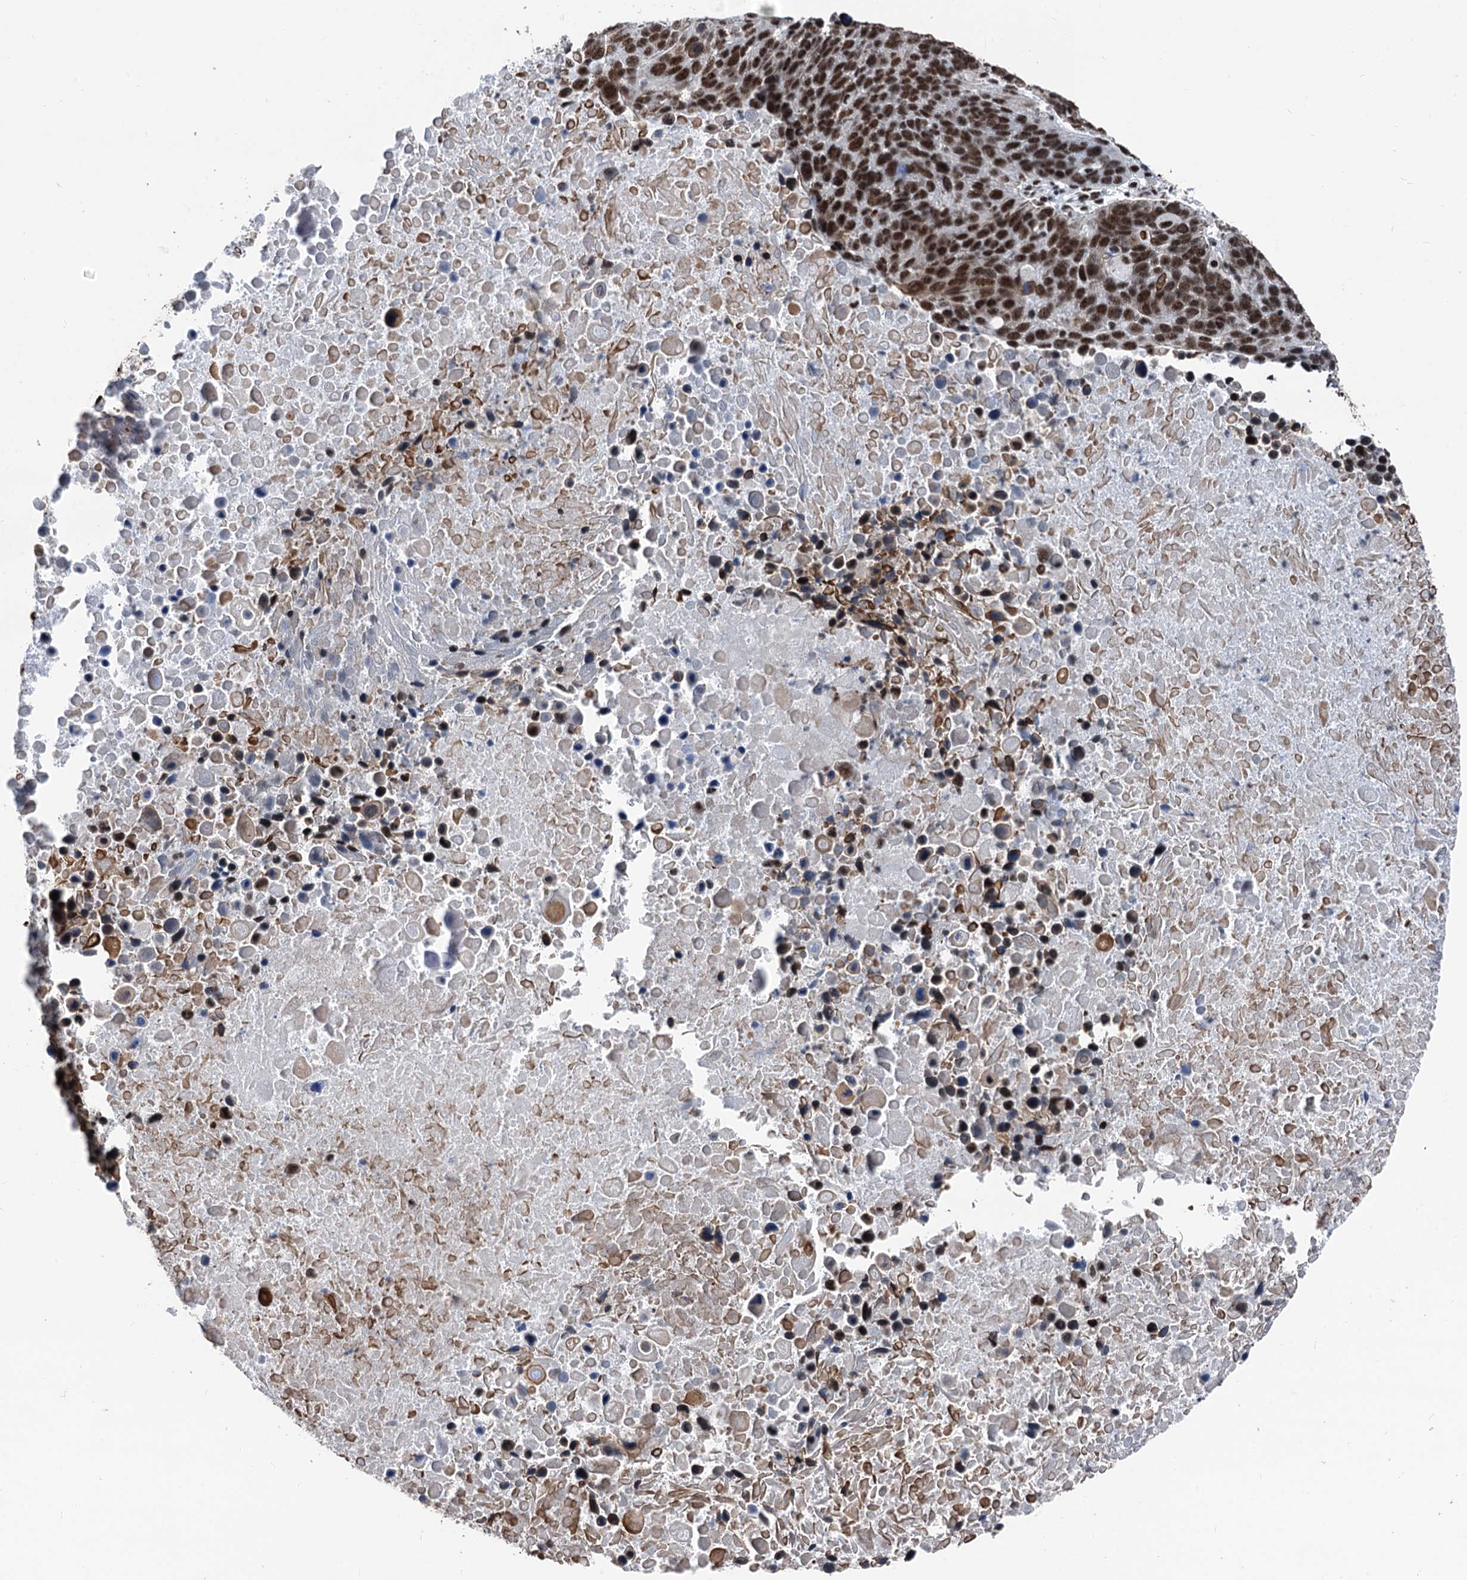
{"staining": {"intensity": "strong", "quantity": ">75%", "location": "nuclear"}, "tissue": "lung cancer", "cell_type": "Tumor cells", "image_type": "cancer", "snomed": [{"axis": "morphology", "description": "Normal tissue, NOS"}, {"axis": "morphology", "description": "Squamous cell carcinoma, NOS"}, {"axis": "topography", "description": "Lymph node"}, {"axis": "topography", "description": "Lung"}], "caption": "An immunohistochemistry (IHC) image of neoplastic tissue is shown. Protein staining in brown highlights strong nuclear positivity in lung cancer (squamous cell carcinoma) within tumor cells.", "gene": "DDX23", "patient": {"sex": "male", "age": 66}}